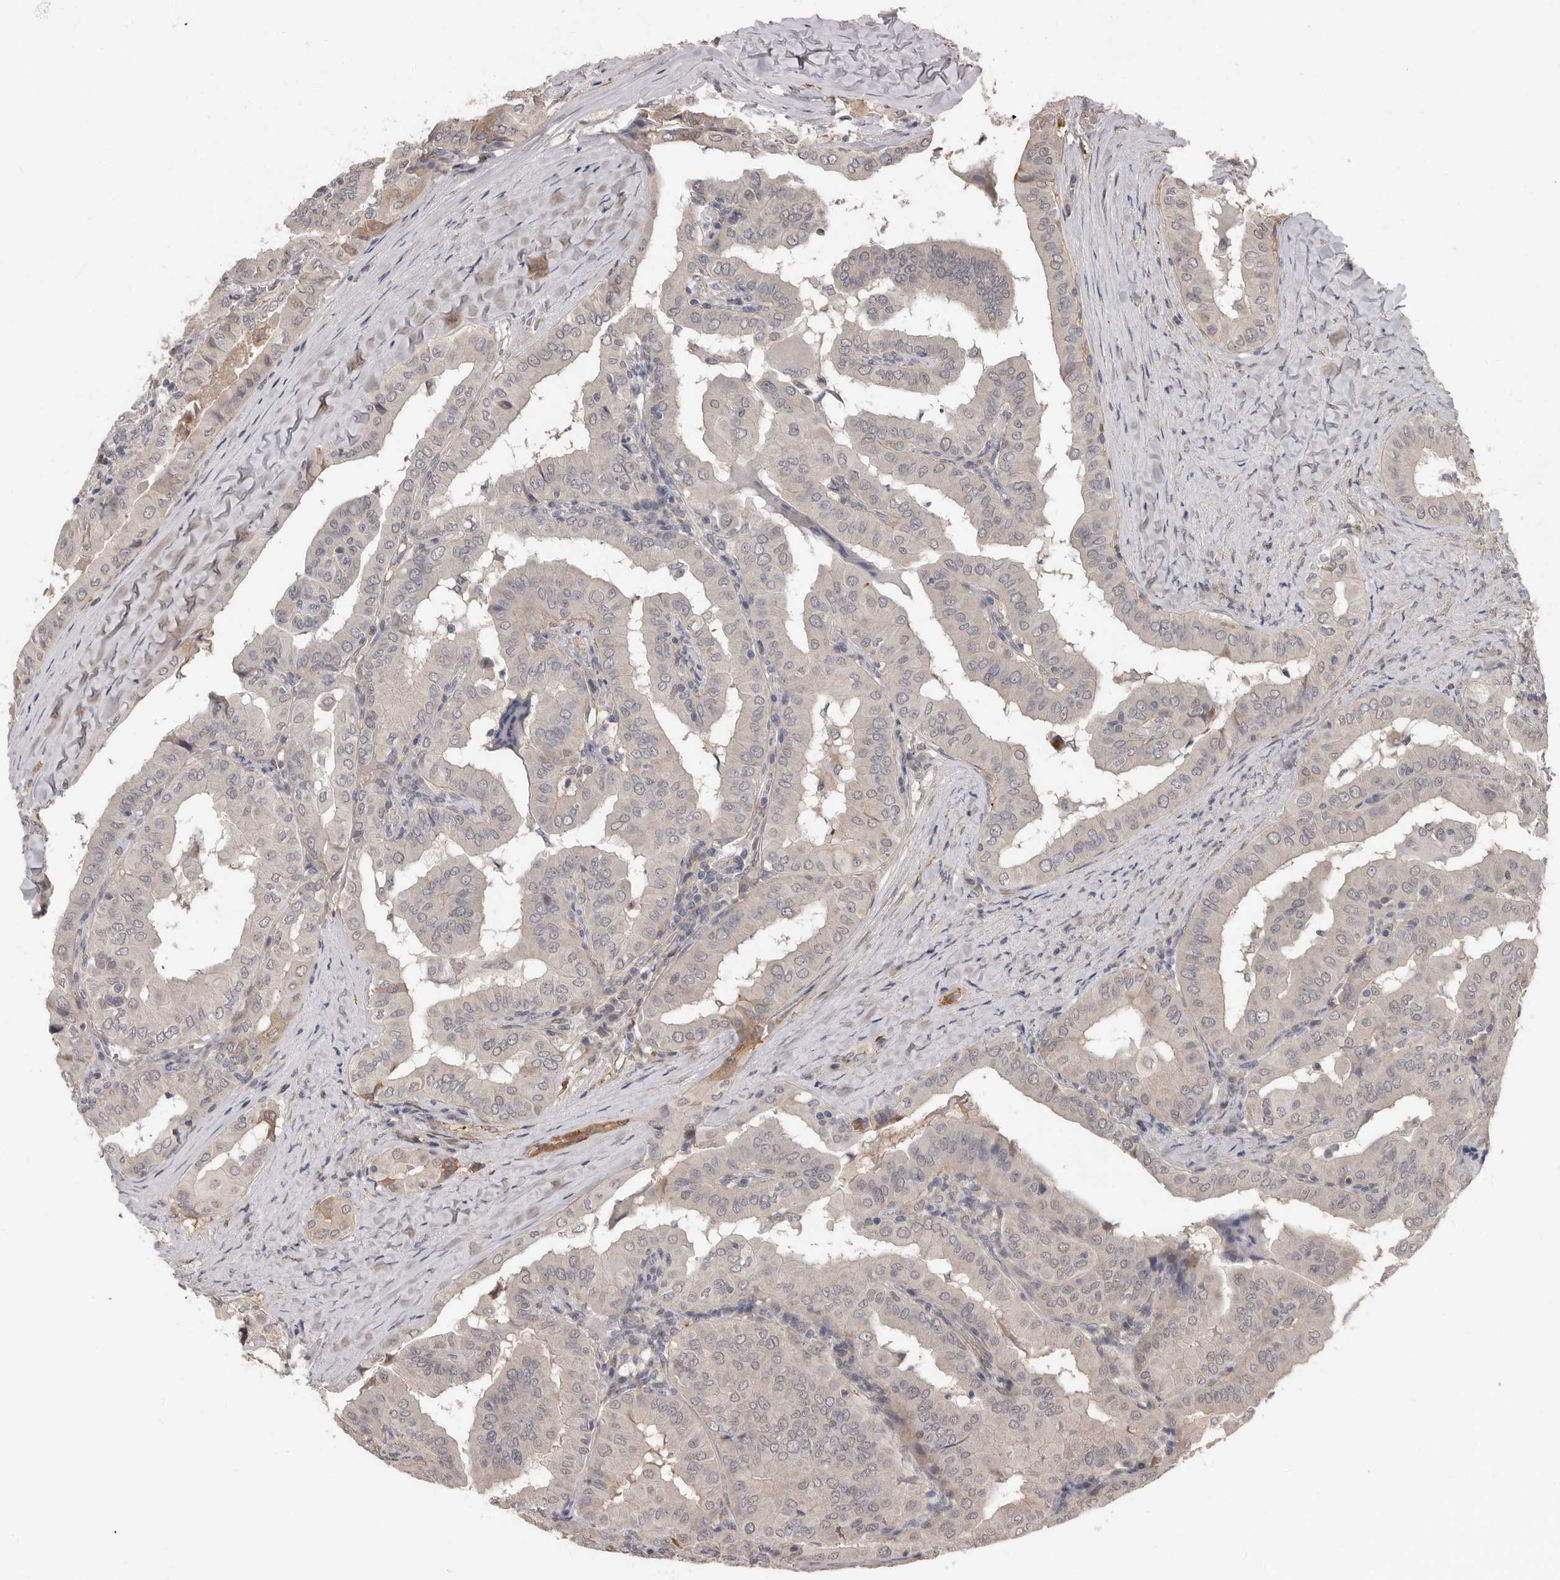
{"staining": {"intensity": "negative", "quantity": "none", "location": "none"}, "tissue": "thyroid cancer", "cell_type": "Tumor cells", "image_type": "cancer", "snomed": [{"axis": "morphology", "description": "Papillary adenocarcinoma, NOS"}, {"axis": "topography", "description": "Thyroid gland"}], "caption": "Immunohistochemistry histopathology image of human papillary adenocarcinoma (thyroid) stained for a protein (brown), which reveals no expression in tumor cells.", "gene": "LRGUK", "patient": {"sex": "male", "age": 33}}